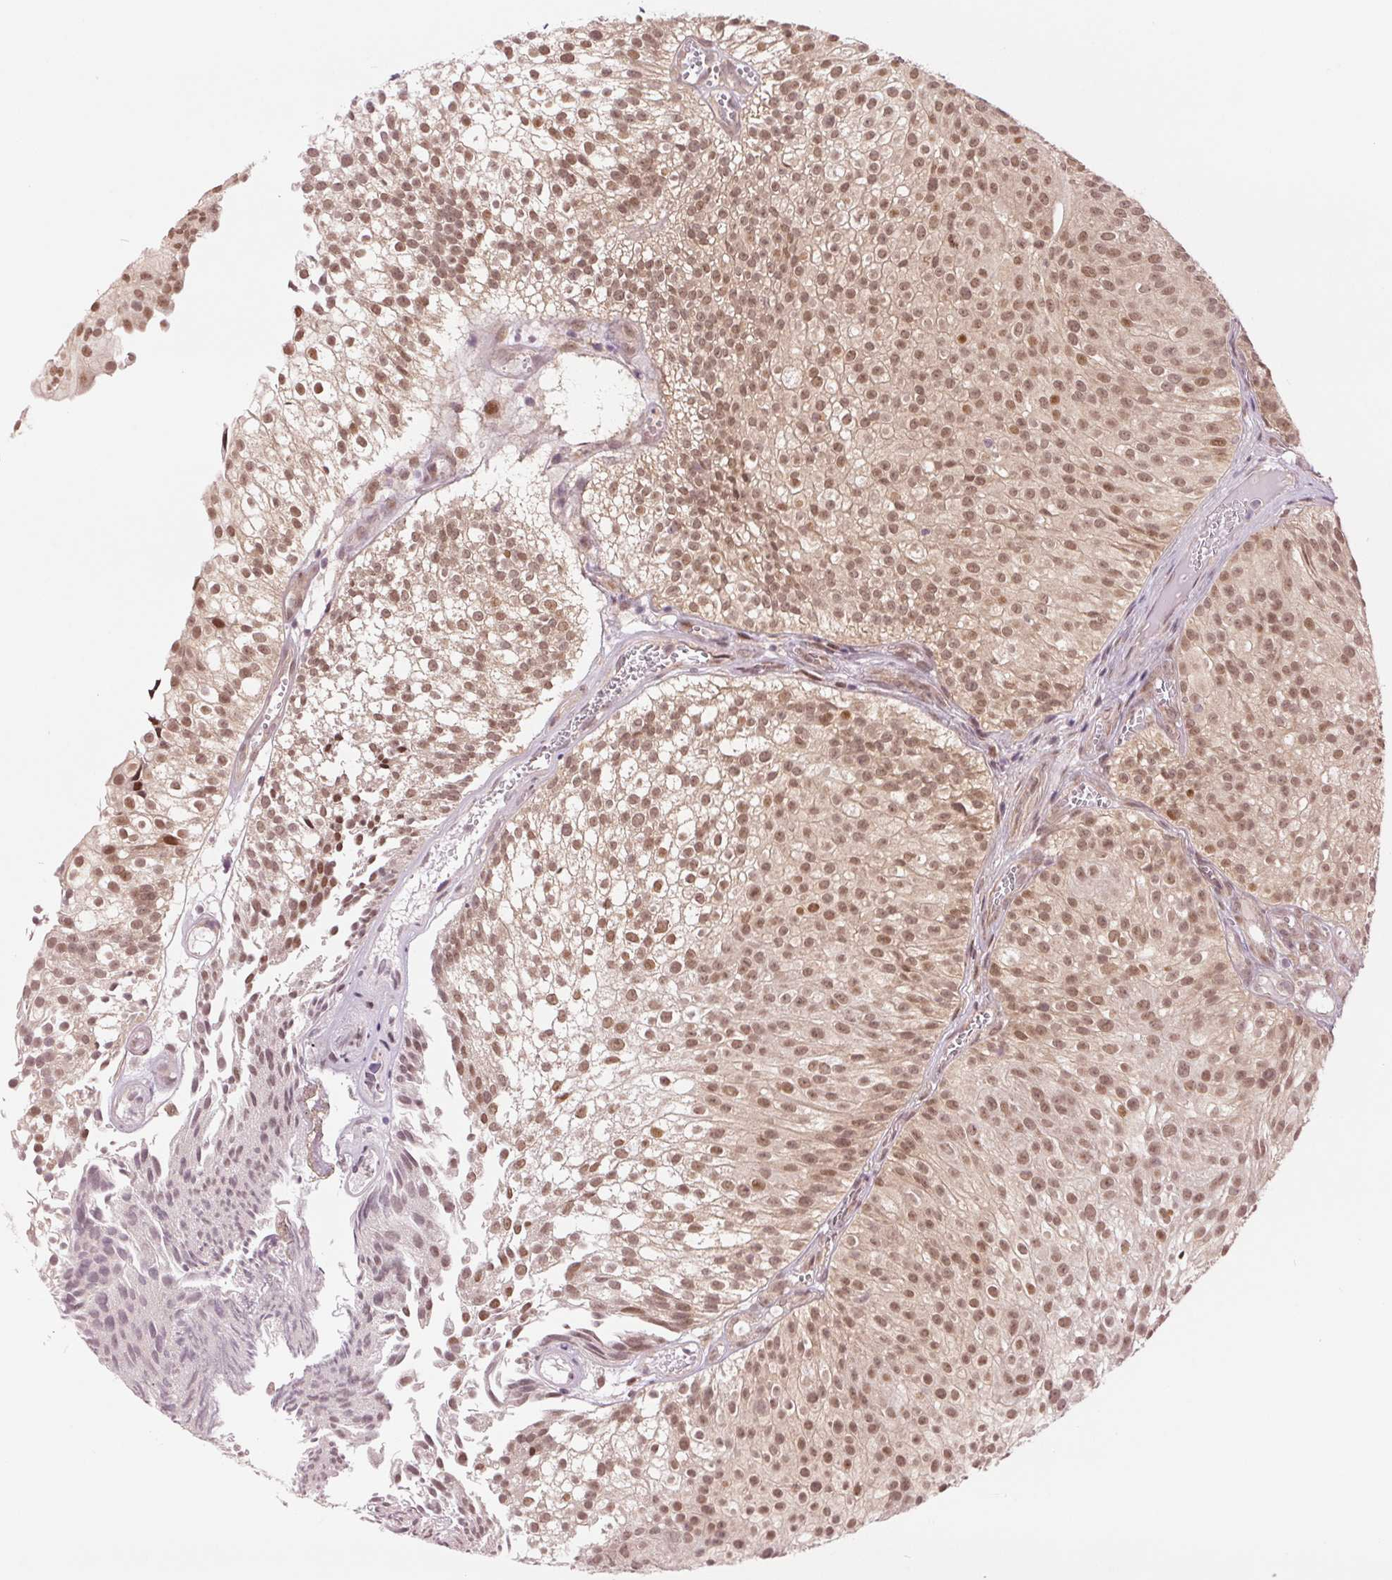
{"staining": {"intensity": "moderate", "quantity": ">75%", "location": "nuclear"}, "tissue": "urothelial cancer", "cell_type": "Tumor cells", "image_type": "cancer", "snomed": [{"axis": "morphology", "description": "Urothelial carcinoma, Low grade"}, {"axis": "topography", "description": "Urinary bladder"}], "caption": "Immunohistochemistry (DAB) staining of human urothelial cancer demonstrates moderate nuclear protein positivity in approximately >75% of tumor cells. Nuclei are stained in blue.", "gene": "ERI3", "patient": {"sex": "male", "age": 70}}